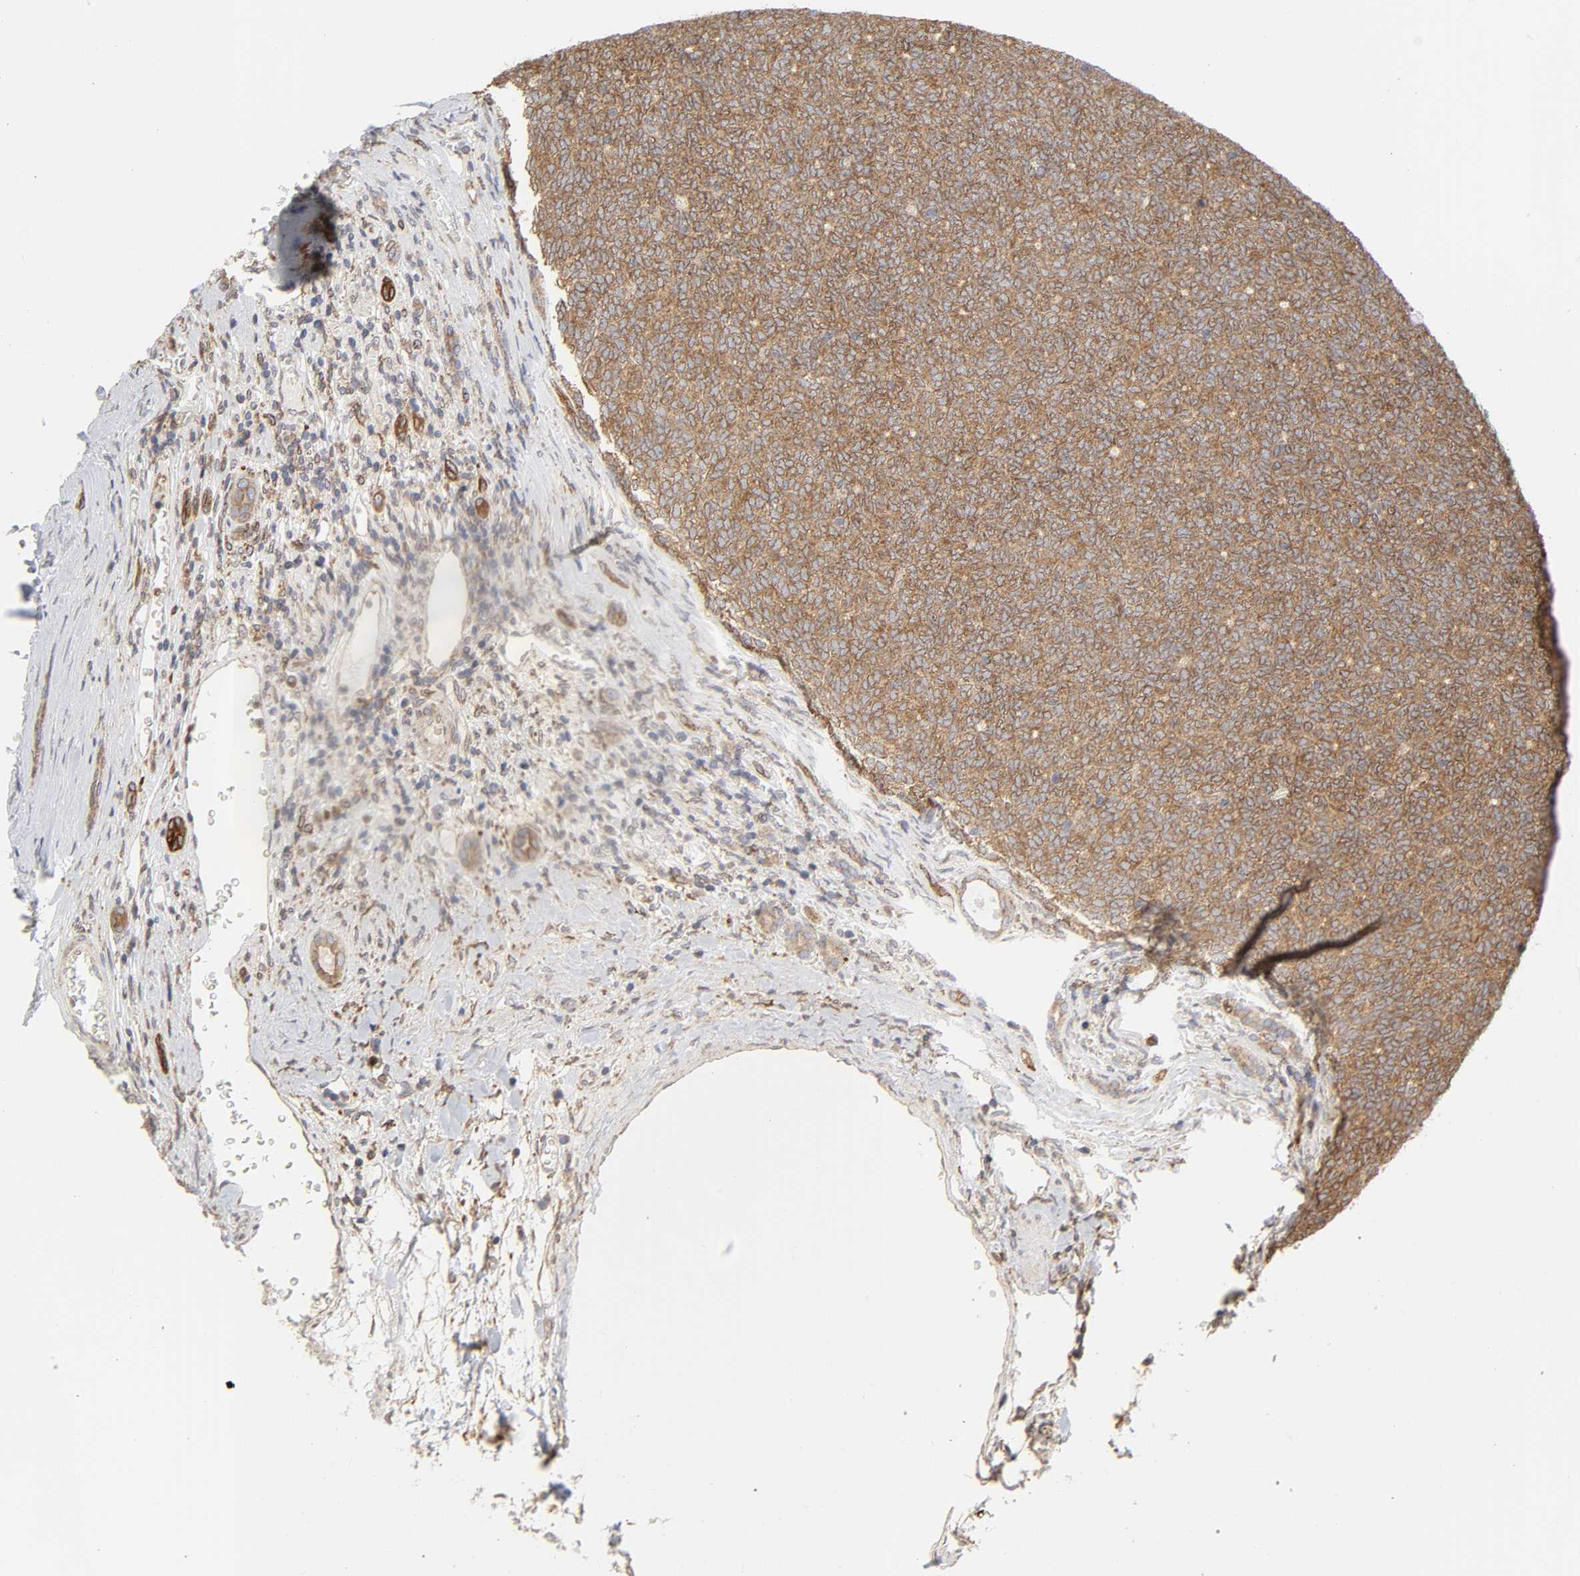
{"staining": {"intensity": "moderate", "quantity": ">75%", "location": "cytoplasmic/membranous"}, "tissue": "renal cancer", "cell_type": "Tumor cells", "image_type": "cancer", "snomed": [{"axis": "morphology", "description": "Neoplasm, malignant, NOS"}, {"axis": "topography", "description": "Kidney"}], "caption": "DAB (3,3'-diaminobenzidine) immunohistochemical staining of human renal cancer (neoplasm (malignant)) displays moderate cytoplasmic/membranous protein expression in about >75% of tumor cells. The staining was performed using DAB (3,3'-diaminobenzidine), with brown indicating positive protein expression. Nuclei are stained blue with hematoxylin.", "gene": "POR", "patient": {"sex": "male", "age": 28}}